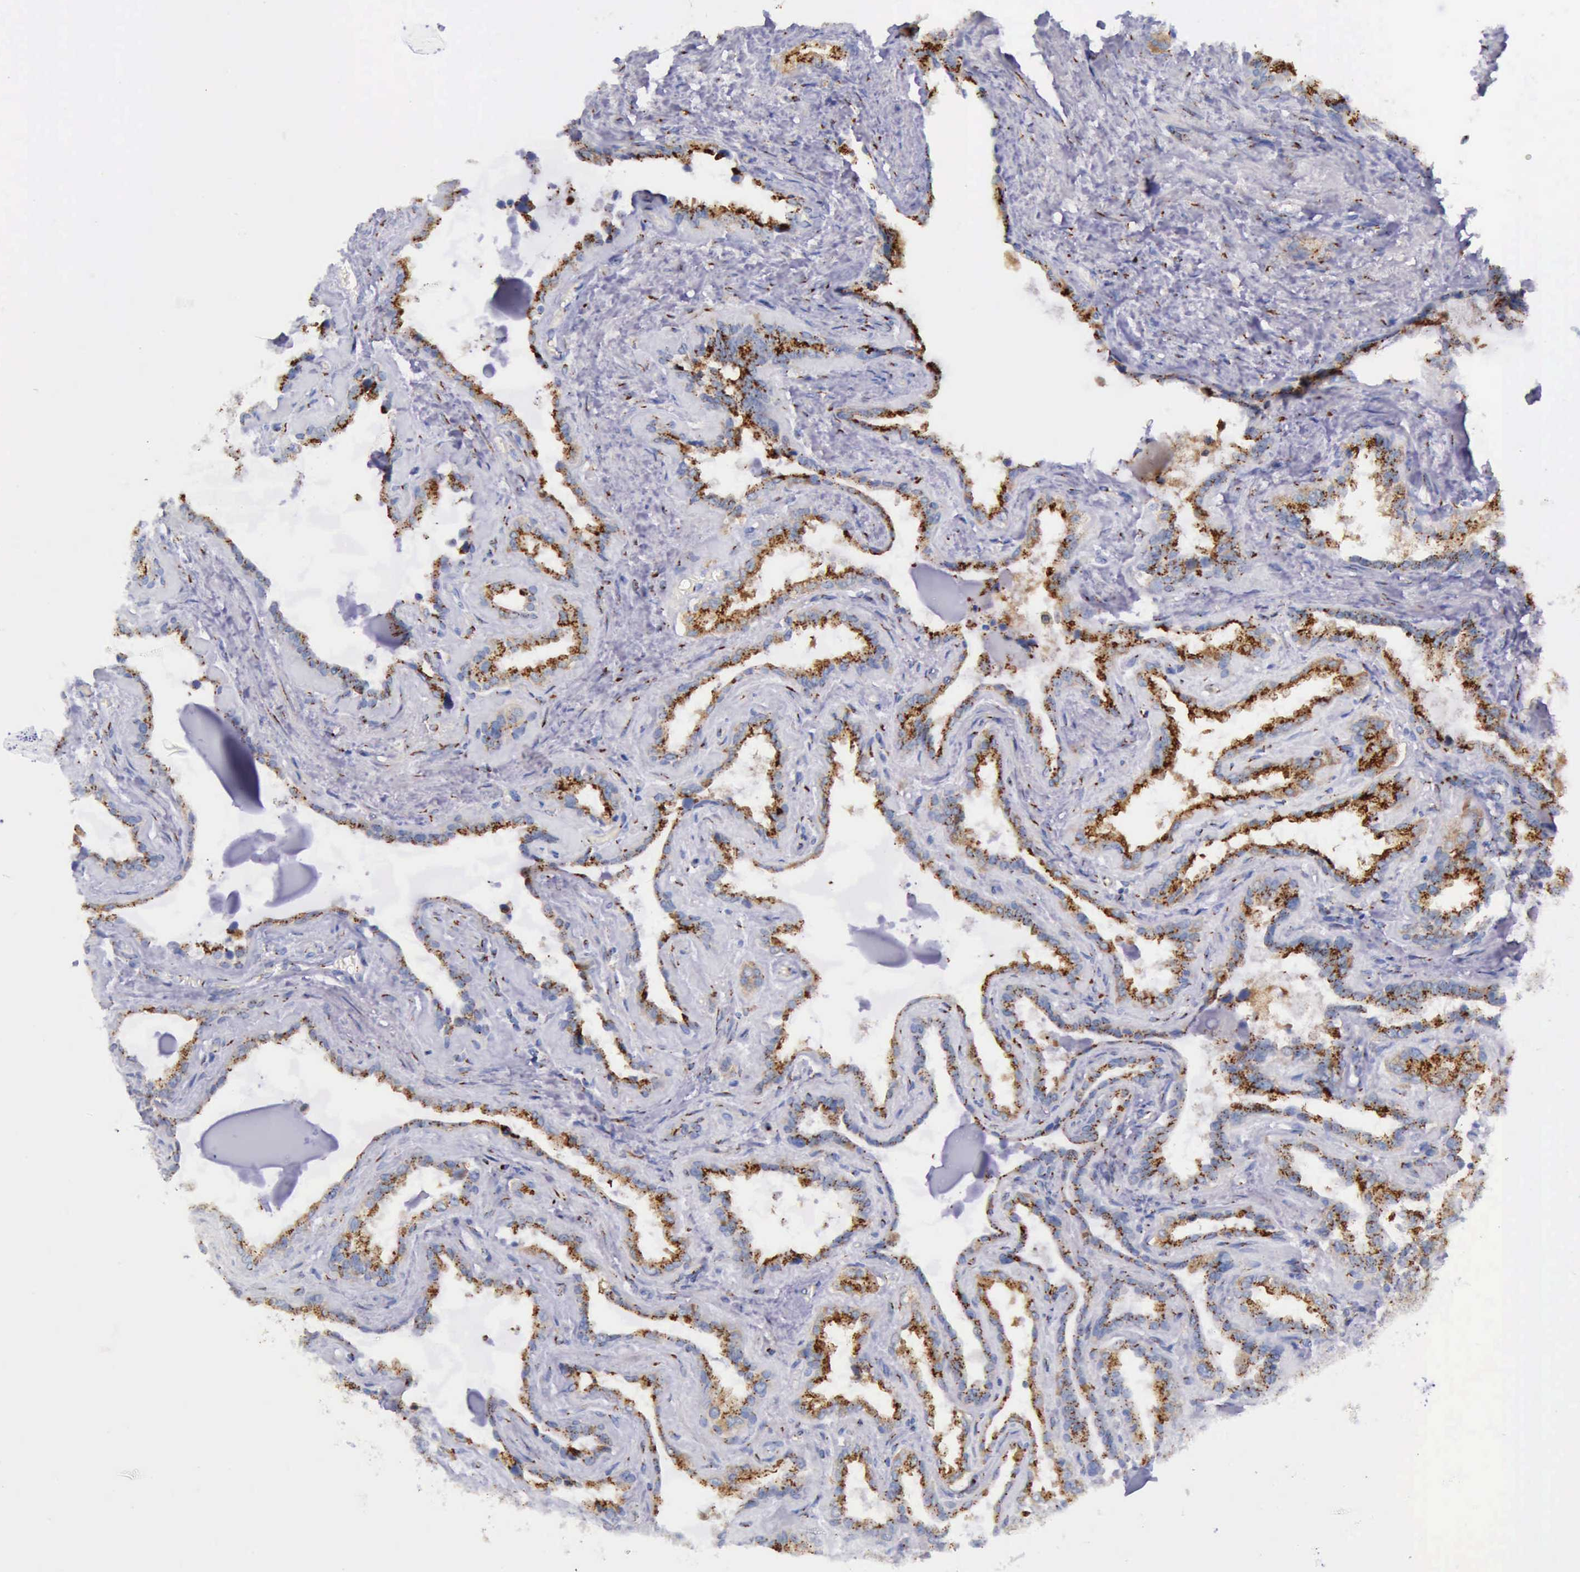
{"staining": {"intensity": "strong", "quantity": ">75%", "location": "cytoplasmic/membranous"}, "tissue": "seminal vesicle", "cell_type": "Glandular cells", "image_type": "normal", "snomed": [{"axis": "morphology", "description": "Normal tissue, NOS"}, {"axis": "morphology", "description": "Inflammation, NOS"}, {"axis": "topography", "description": "Urinary bladder"}, {"axis": "topography", "description": "Prostate"}, {"axis": "topography", "description": "Seminal veicle"}], "caption": "Glandular cells exhibit strong cytoplasmic/membranous expression in about >75% of cells in unremarkable seminal vesicle.", "gene": "GOLGA5", "patient": {"sex": "male", "age": 82}}